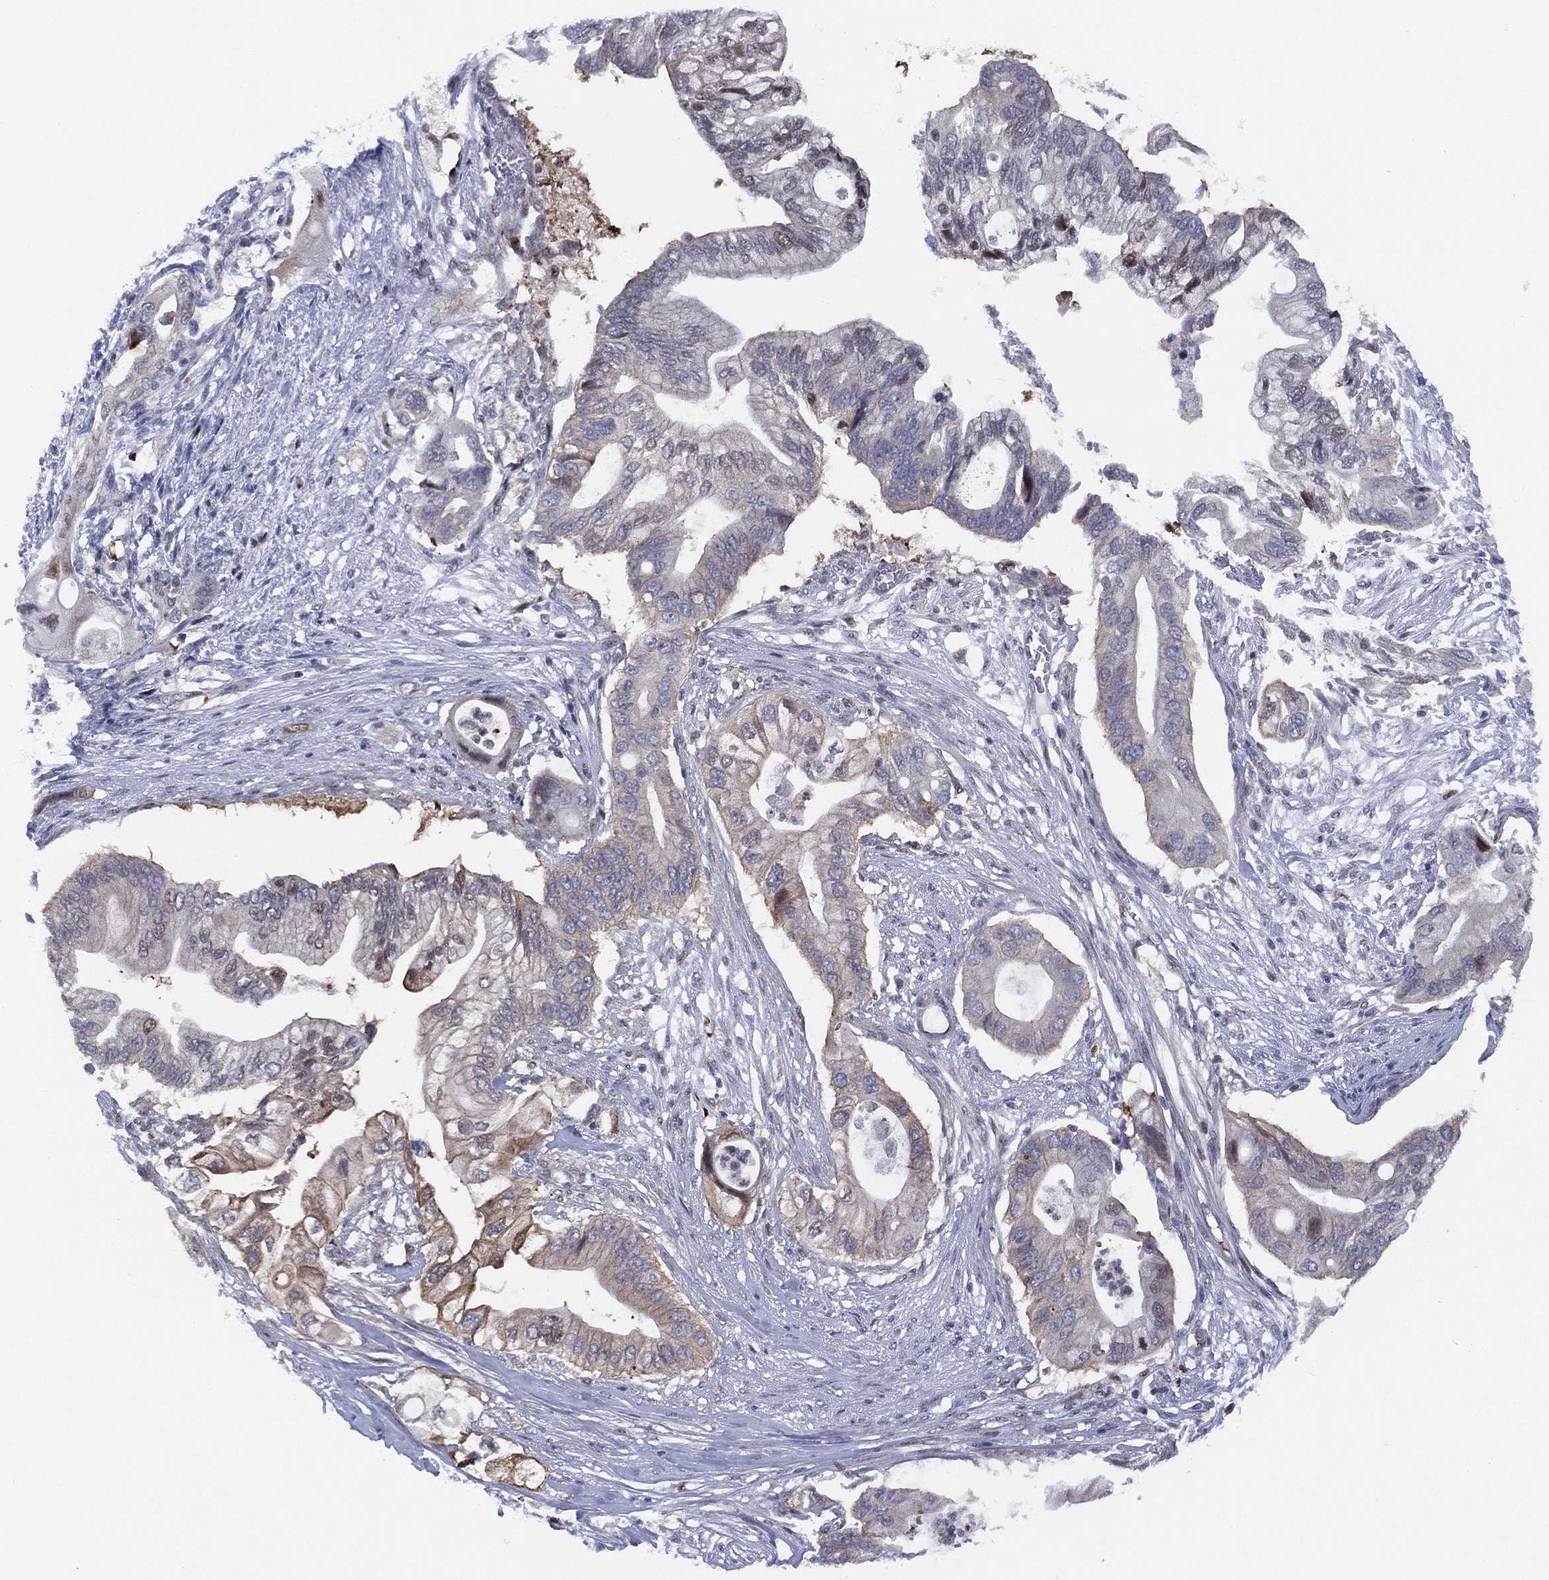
{"staining": {"intensity": "weak", "quantity": "<25%", "location": "cytoplasmic/membranous"}, "tissue": "pancreatic cancer", "cell_type": "Tumor cells", "image_type": "cancer", "snomed": [{"axis": "morphology", "description": "Adenocarcinoma, NOS"}, {"axis": "topography", "description": "Pancreas"}], "caption": "Immunohistochemistry (IHC) image of human pancreatic cancer (adenocarcinoma) stained for a protein (brown), which shows no positivity in tumor cells. (Immunohistochemistry, brightfield microscopy, high magnification).", "gene": "SLC4A4", "patient": {"sex": "female", "age": 72}}